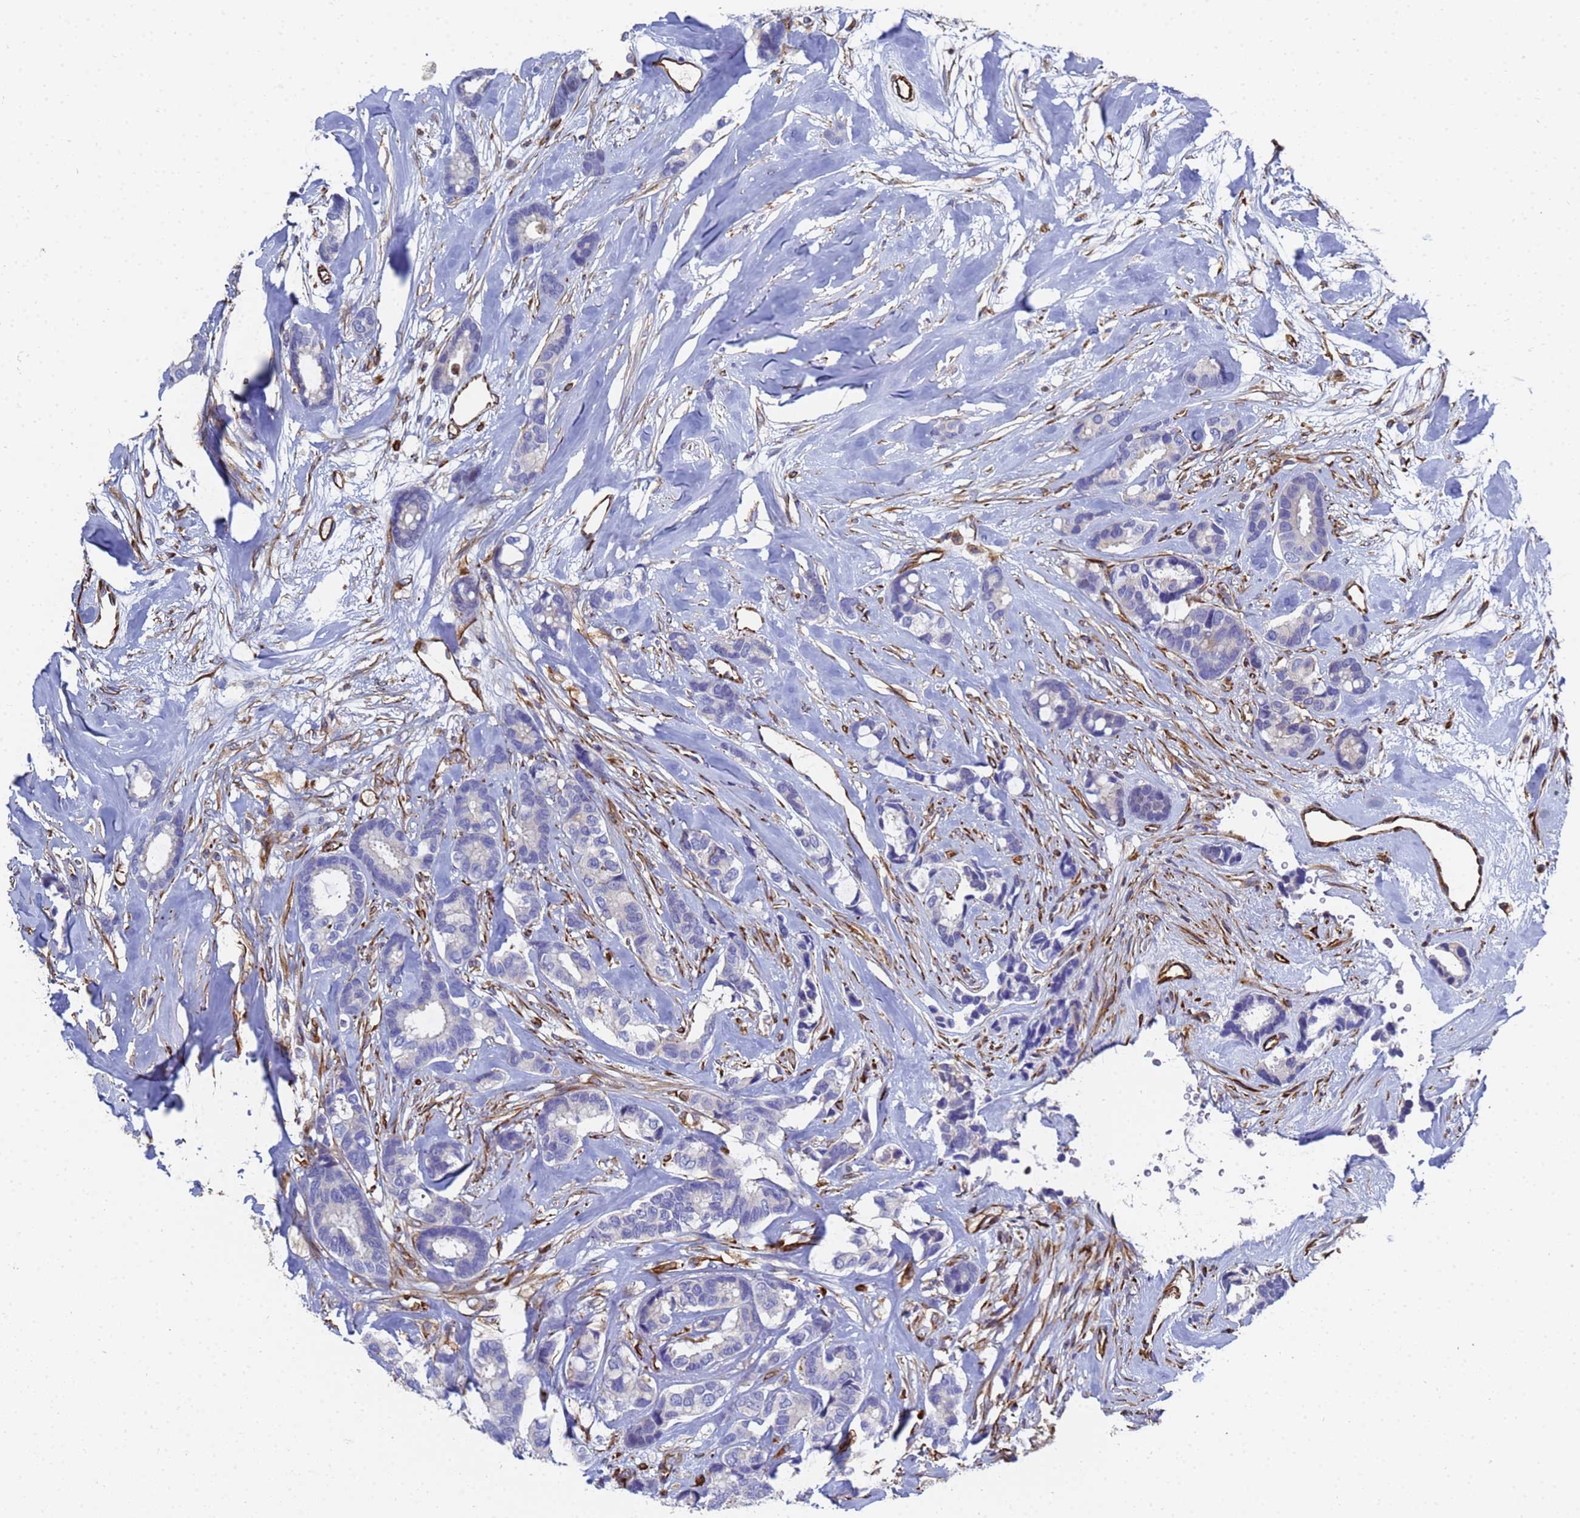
{"staining": {"intensity": "negative", "quantity": "none", "location": "none"}, "tissue": "breast cancer", "cell_type": "Tumor cells", "image_type": "cancer", "snomed": [{"axis": "morphology", "description": "Duct carcinoma"}, {"axis": "topography", "description": "Breast"}], "caption": "This is a image of IHC staining of breast cancer (intraductal carcinoma), which shows no positivity in tumor cells.", "gene": "SYT13", "patient": {"sex": "female", "age": 87}}